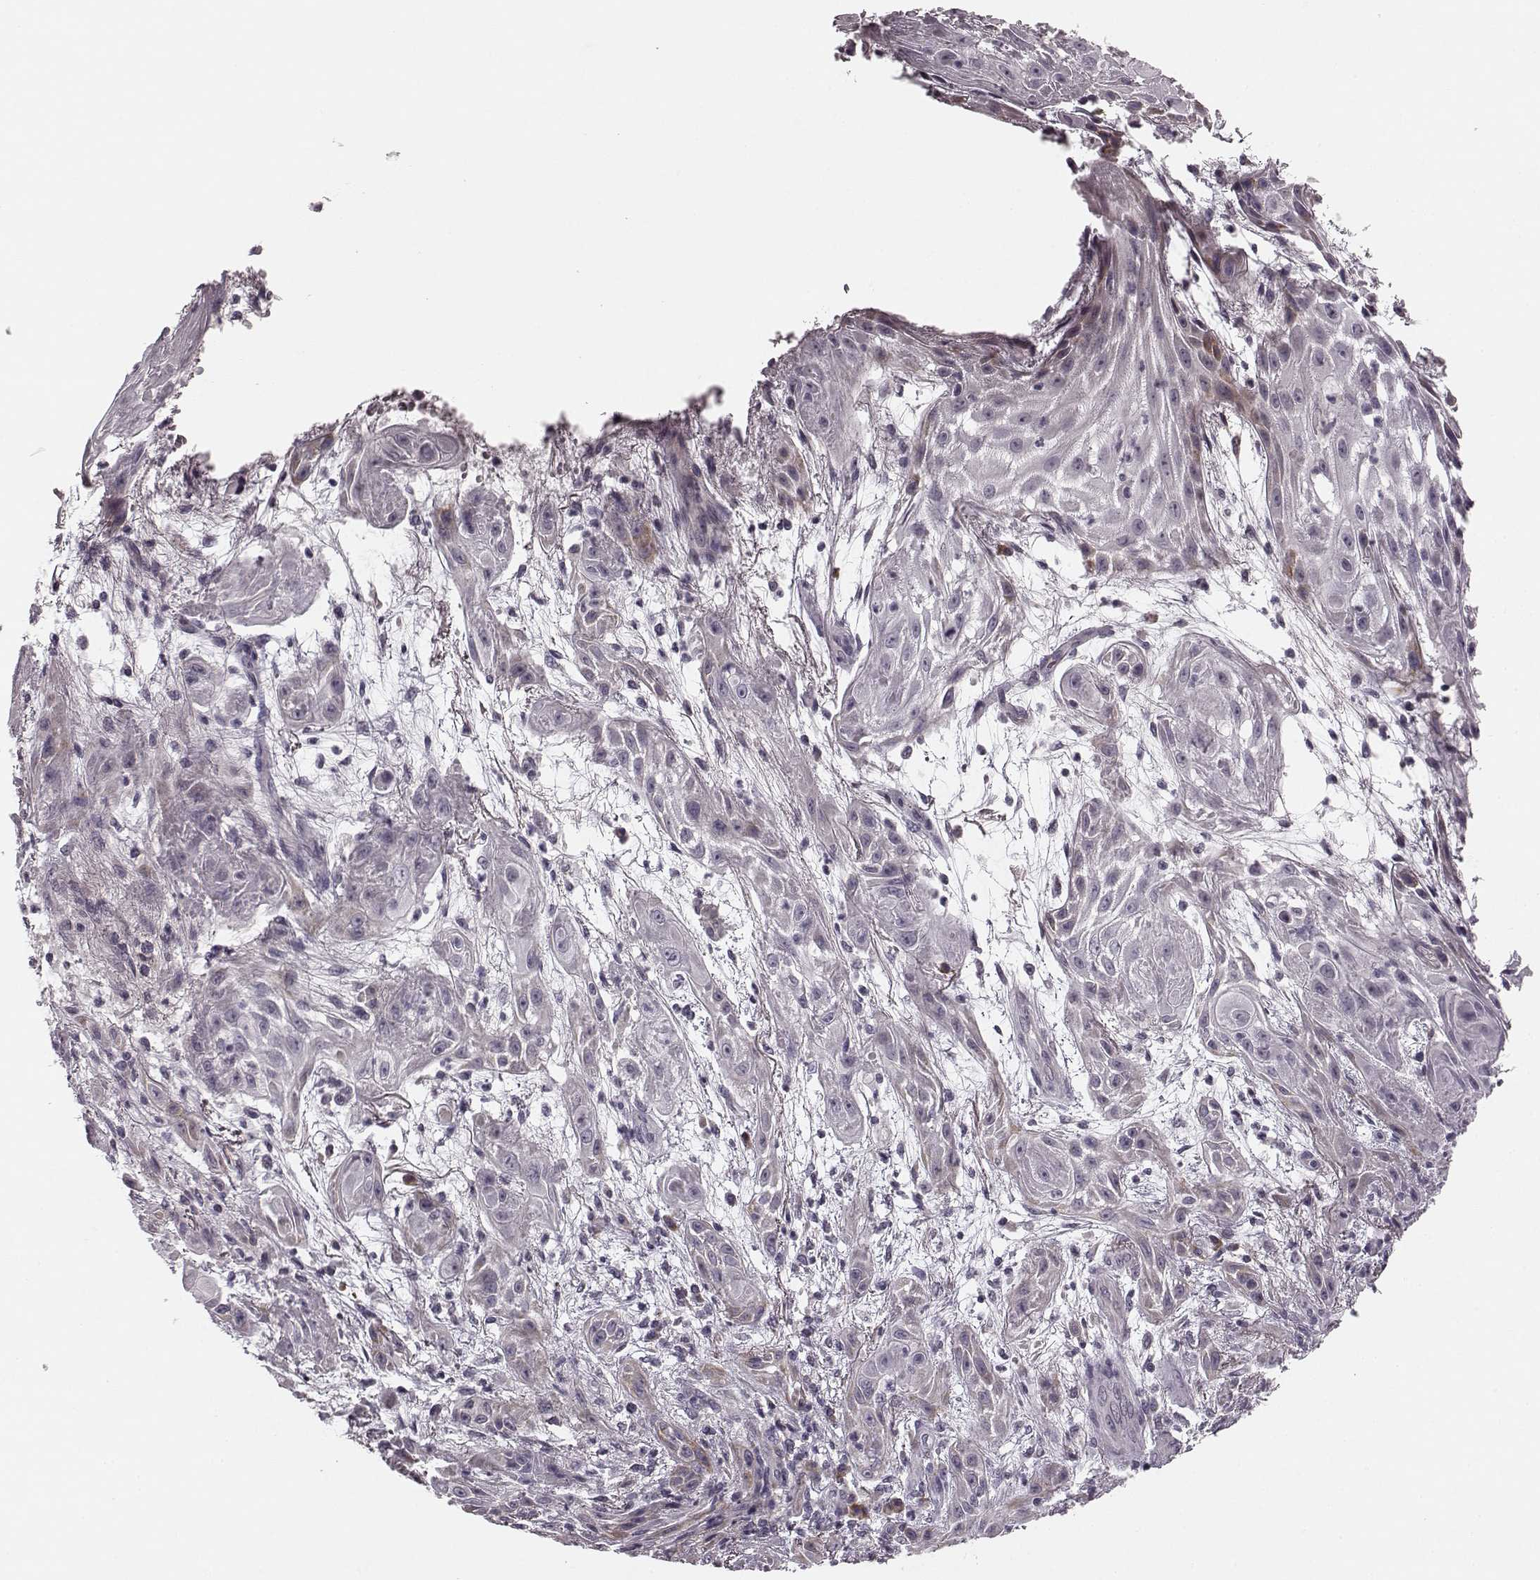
{"staining": {"intensity": "negative", "quantity": "none", "location": "none"}, "tissue": "skin cancer", "cell_type": "Tumor cells", "image_type": "cancer", "snomed": [{"axis": "morphology", "description": "Squamous cell carcinoma, NOS"}, {"axis": "topography", "description": "Skin"}], "caption": "Skin squamous cell carcinoma was stained to show a protein in brown. There is no significant staining in tumor cells.", "gene": "FAM234B", "patient": {"sex": "male", "age": 62}}